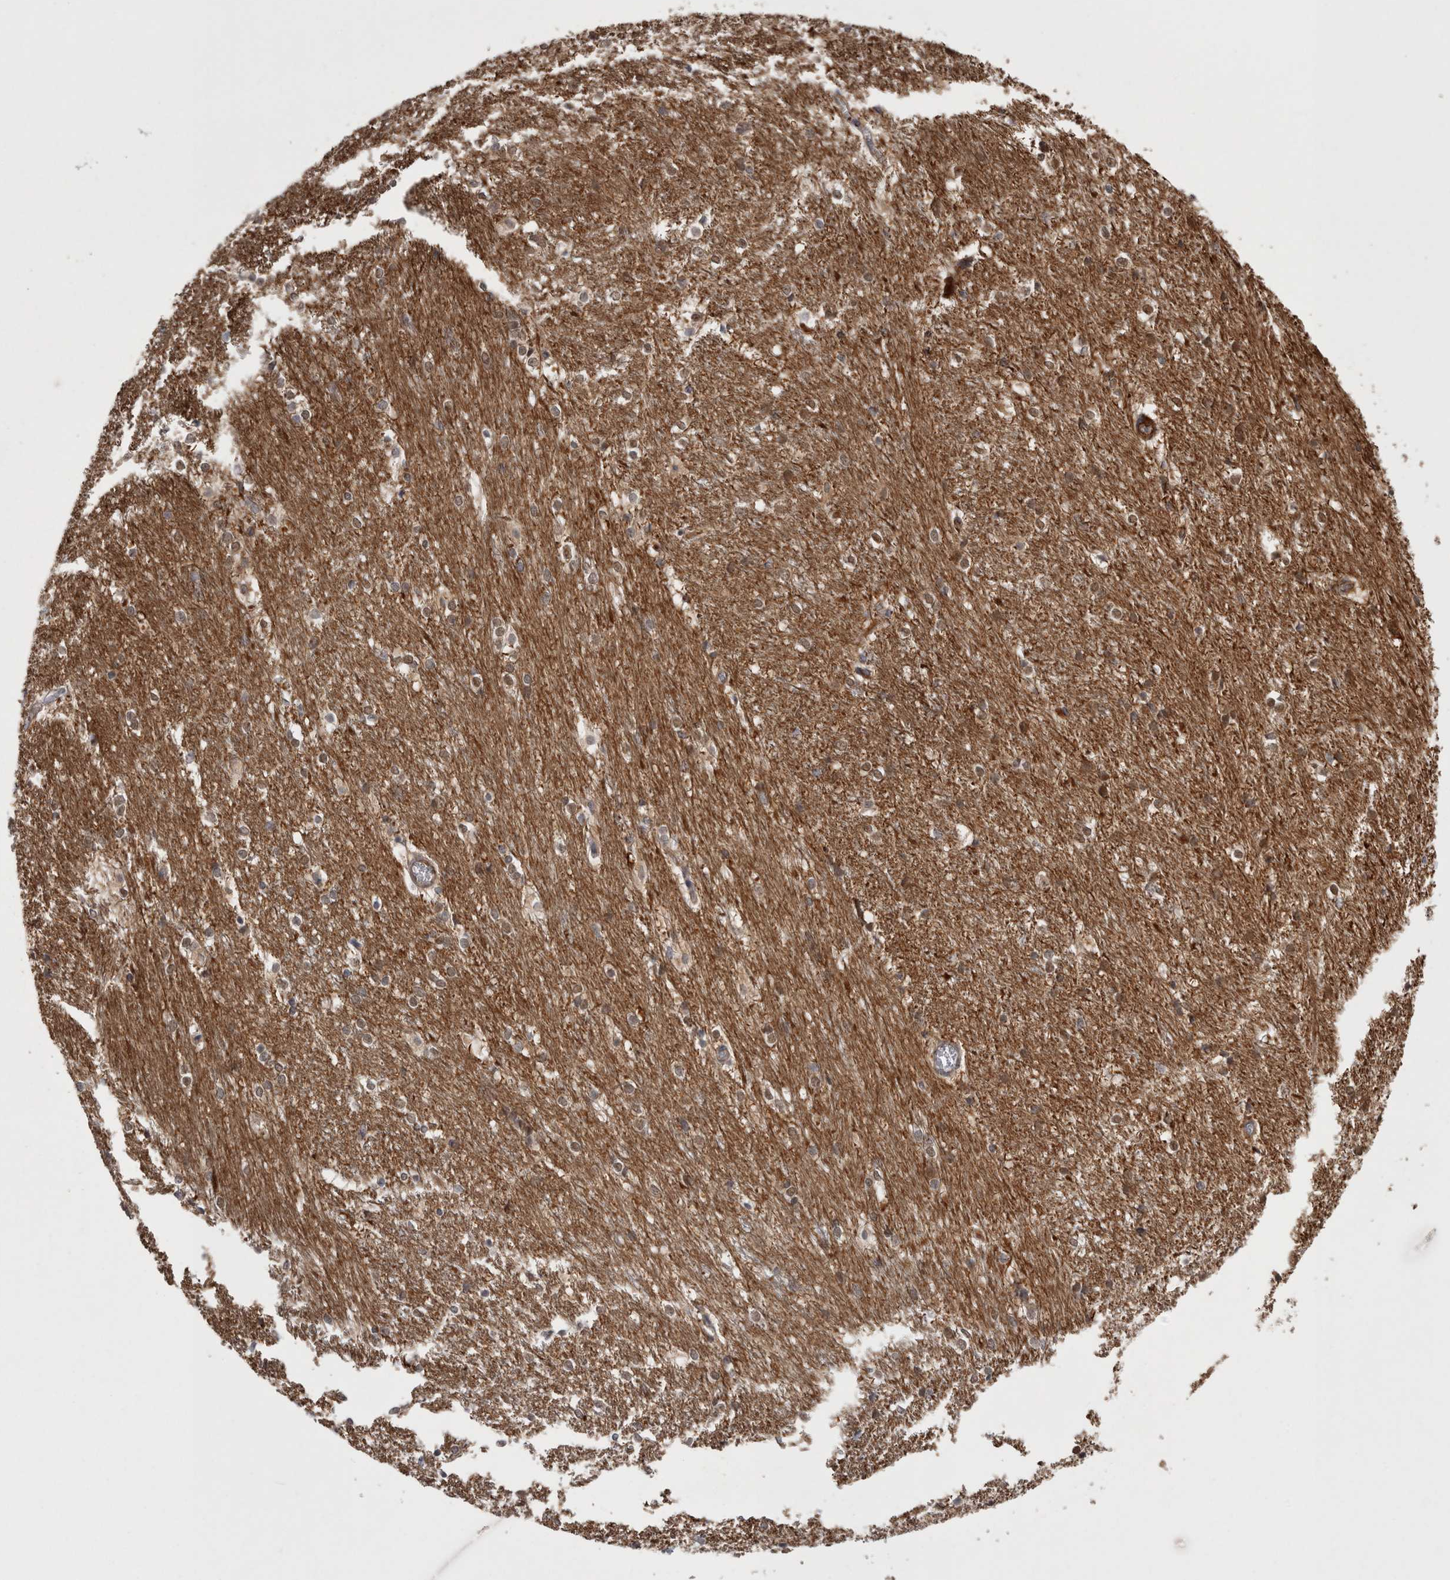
{"staining": {"intensity": "moderate", "quantity": "<25%", "location": "cytoplasmic/membranous"}, "tissue": "caudate", "cell_type": "Glial cells", "image_type": "normal", "snomed": [{"axis": "morphology", "description": "Normal tissue, NOS"}, {"axis": "topography", "description": "Lateral ventricle wall"}], "caption": "Immunohistochemistry photomicrograph of unremarkable caudate: human caudate stained using IHC displays low levels of moderate protein expression localized specifically in the cytoplasmic/membranous of glial cells, appearing as a cytoplasmic/membranous brown color.", "gene": "ACOT7", "patient": {"sex": "female", "age": 19}}